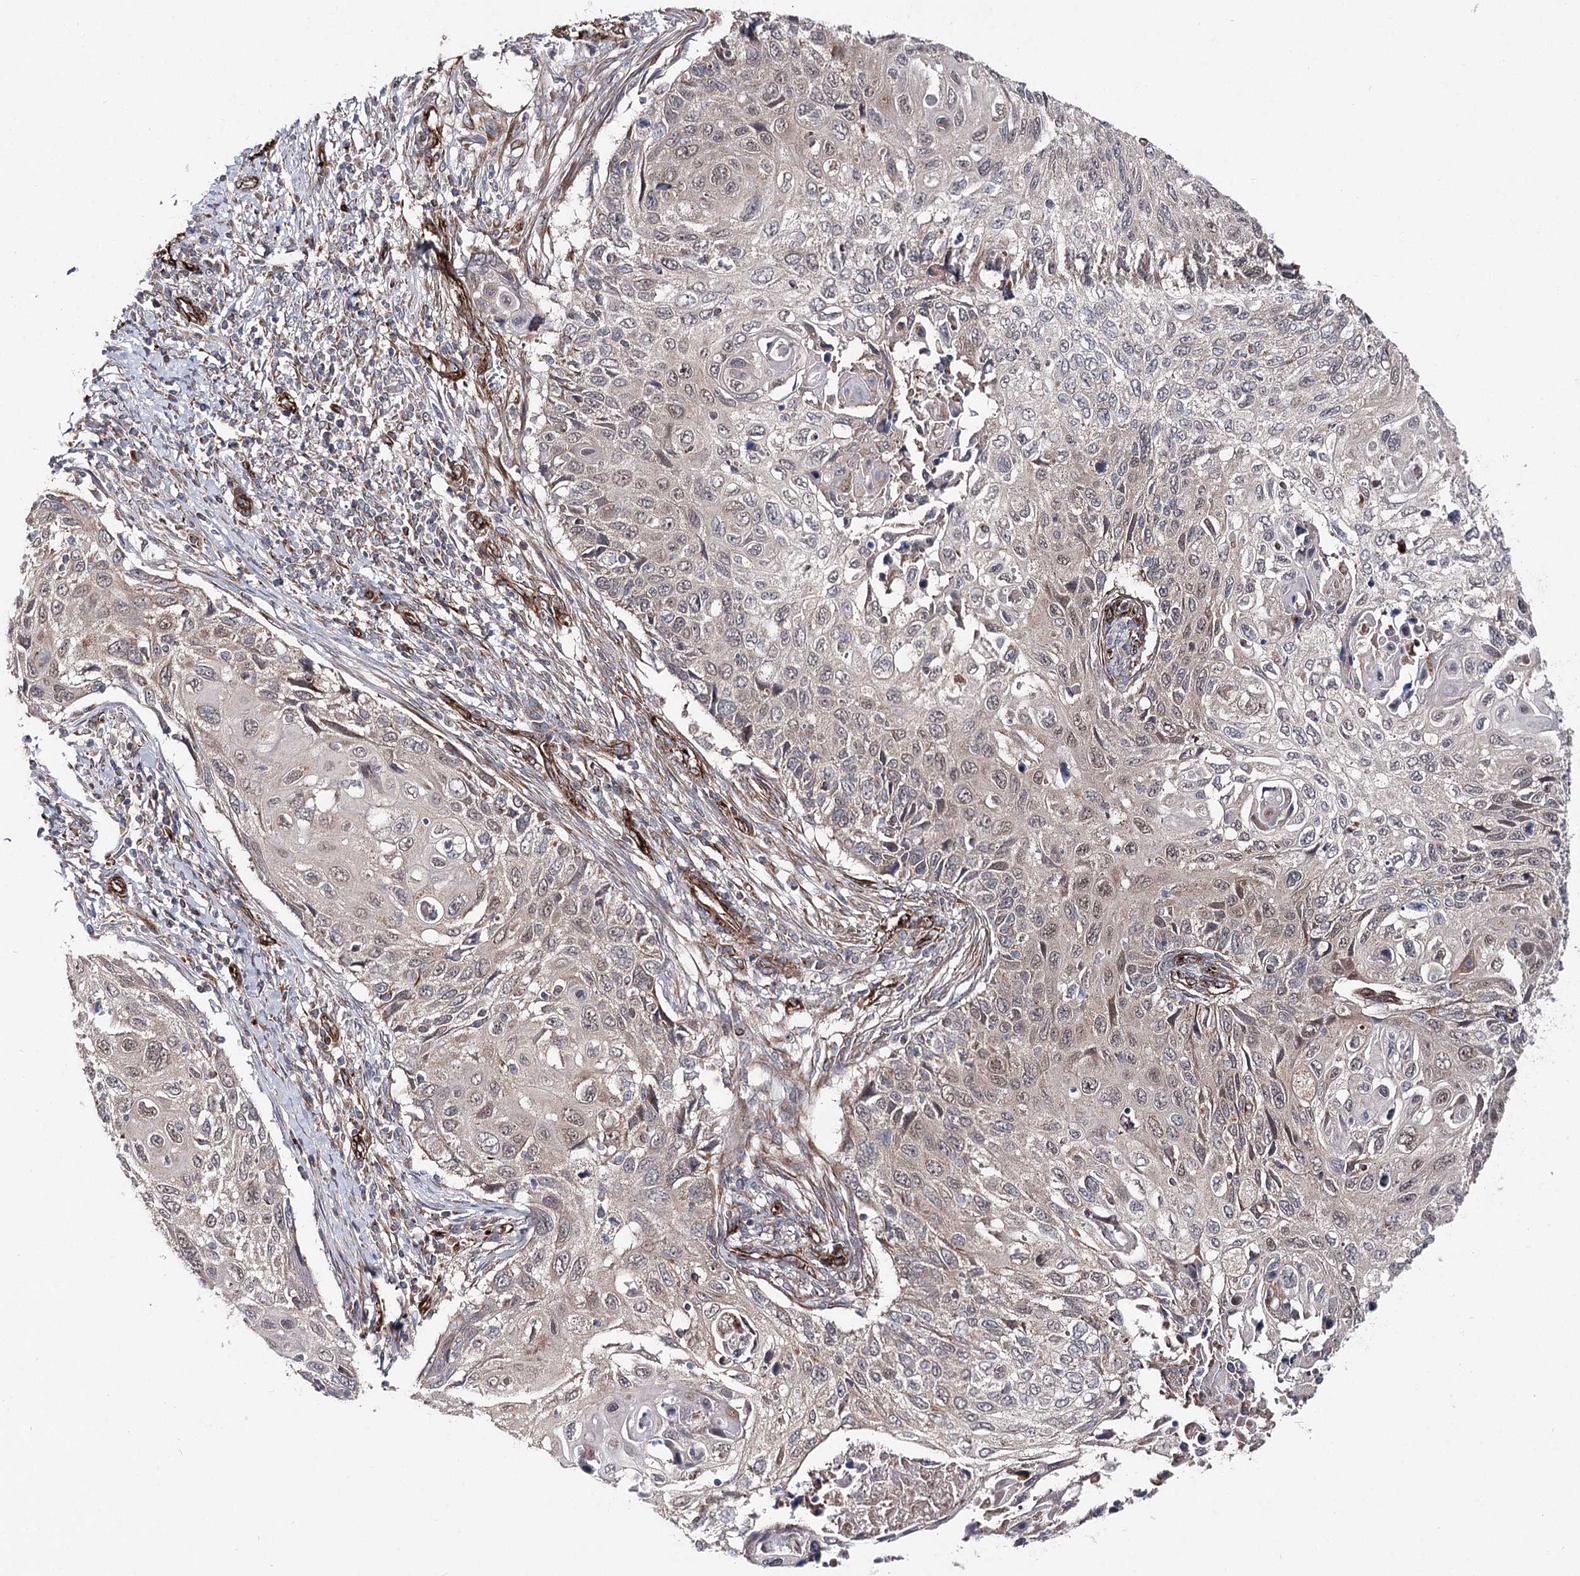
{"staining": {"intensity": "weak", "quantity": "<25%", "location": "nuclear"}, "tissue": "cervical cancer", "cell_type": "Tumor cells", "image_type": "cancer", "snomed": [{"axis": "morphology", "description": "Squamous cell carcinoma, NOS"}, {"axis": "topography", "description": "Cervix"}], "caption": "Cervical squamous cell carcinoma was stained to show a protein in brown. There is no significant positivity in tumor cells.", "gene": "MIB1", "patient": {"sex": "female", "age": 70}}